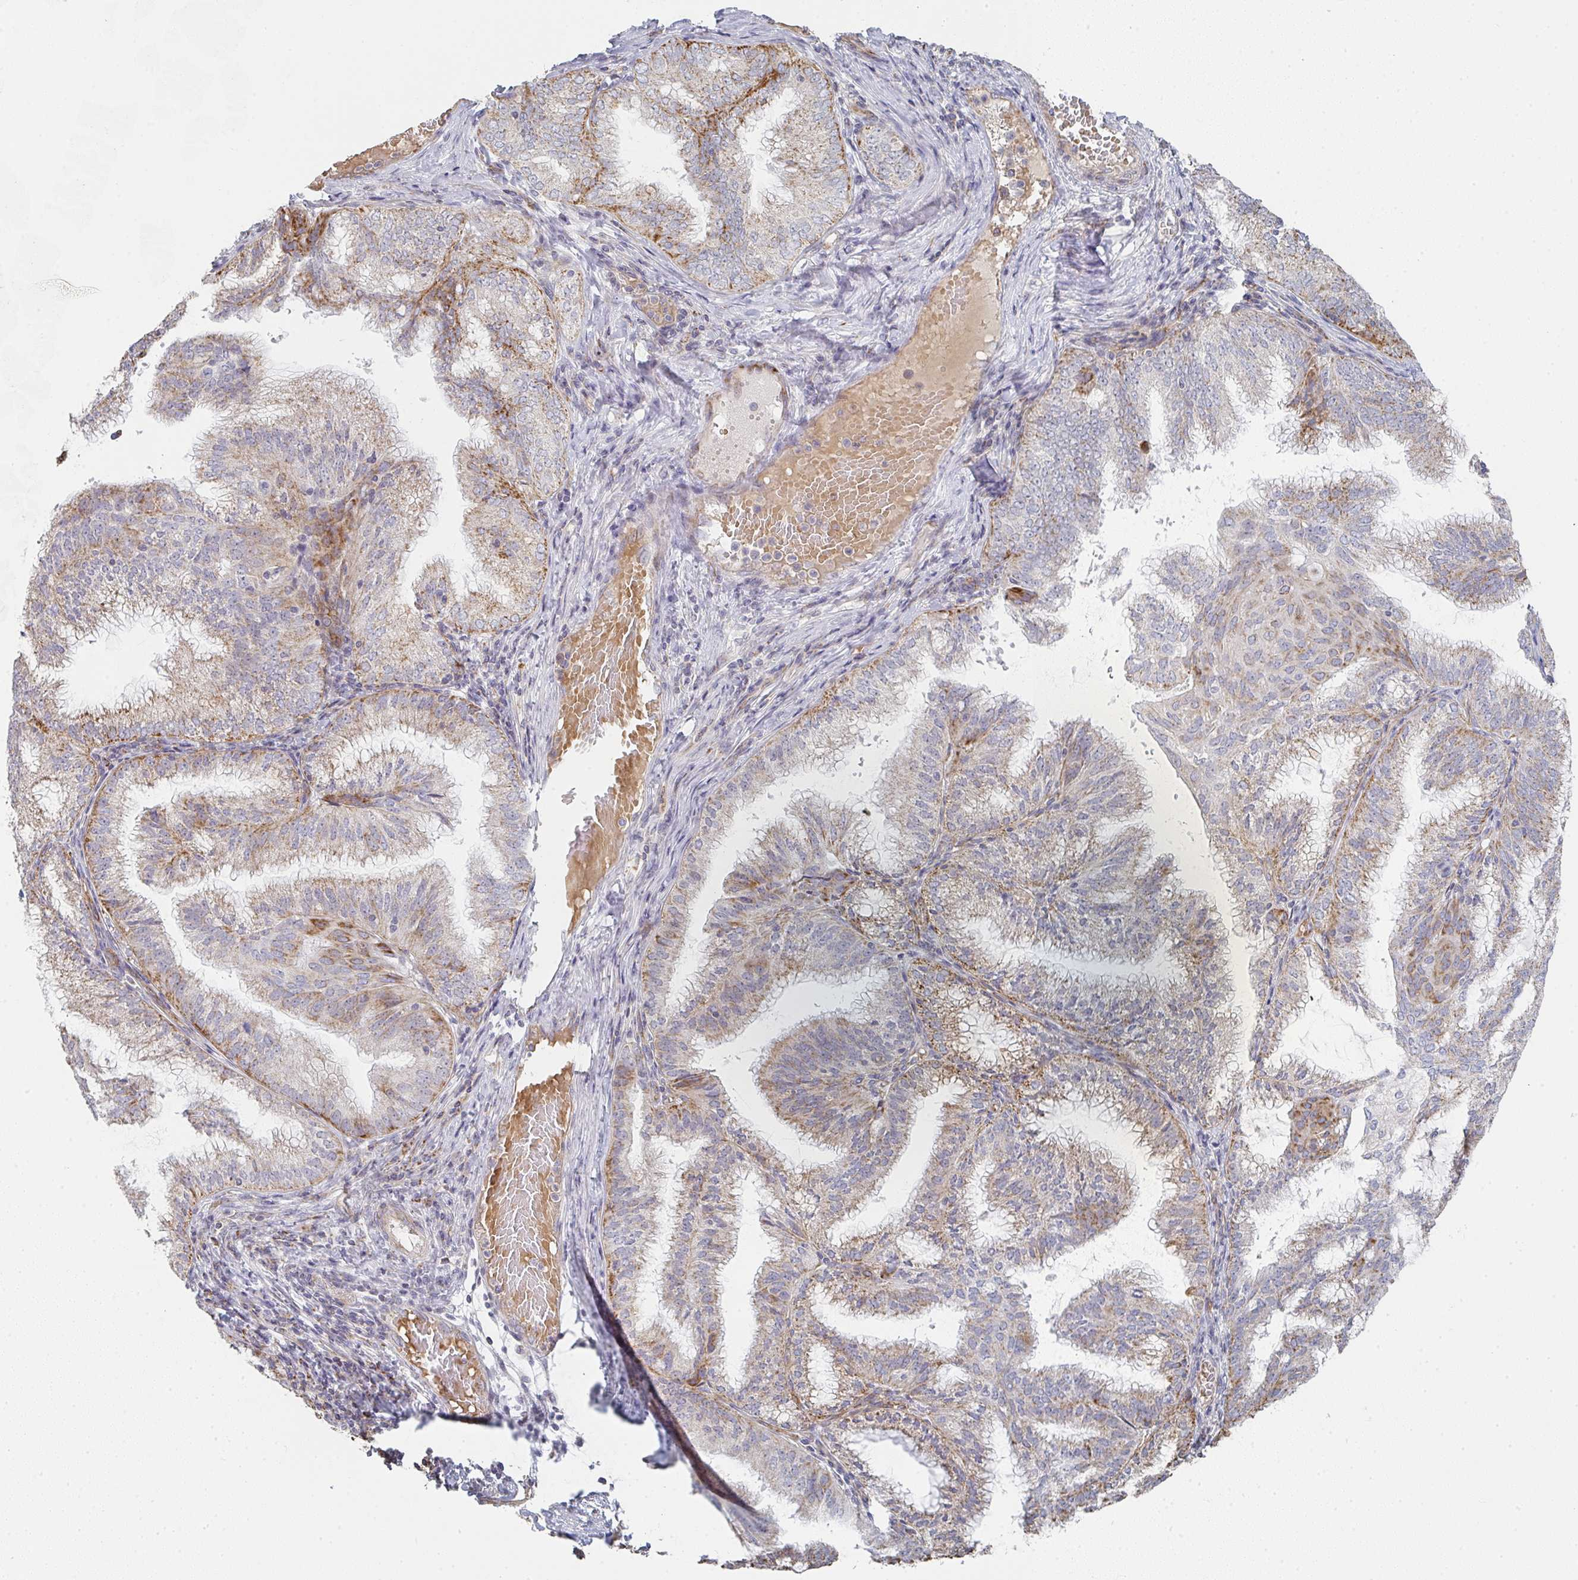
{"staining": {"intensity": "moderate", "quantity": "25%-75%", "location": "cytoplasmic/membranous"}, "tissue": "endometrial cancer", "cell_type": "Tumor cells", "image_type": "cancer", "snomed": [{"axis": "morphology", "description": "Adenocarcinoma, NOS"}, {"axis": "topography", "description": "Endometrium"}], "caption": "A micrograph of endometrial cancer (adenocarcinoma) stained for a protein exhibits moderate cytoplasmic/membranous brown staining in tumor cells.", "gene": "ZNF526", "patient": {"sex": "female", "age": 49}}